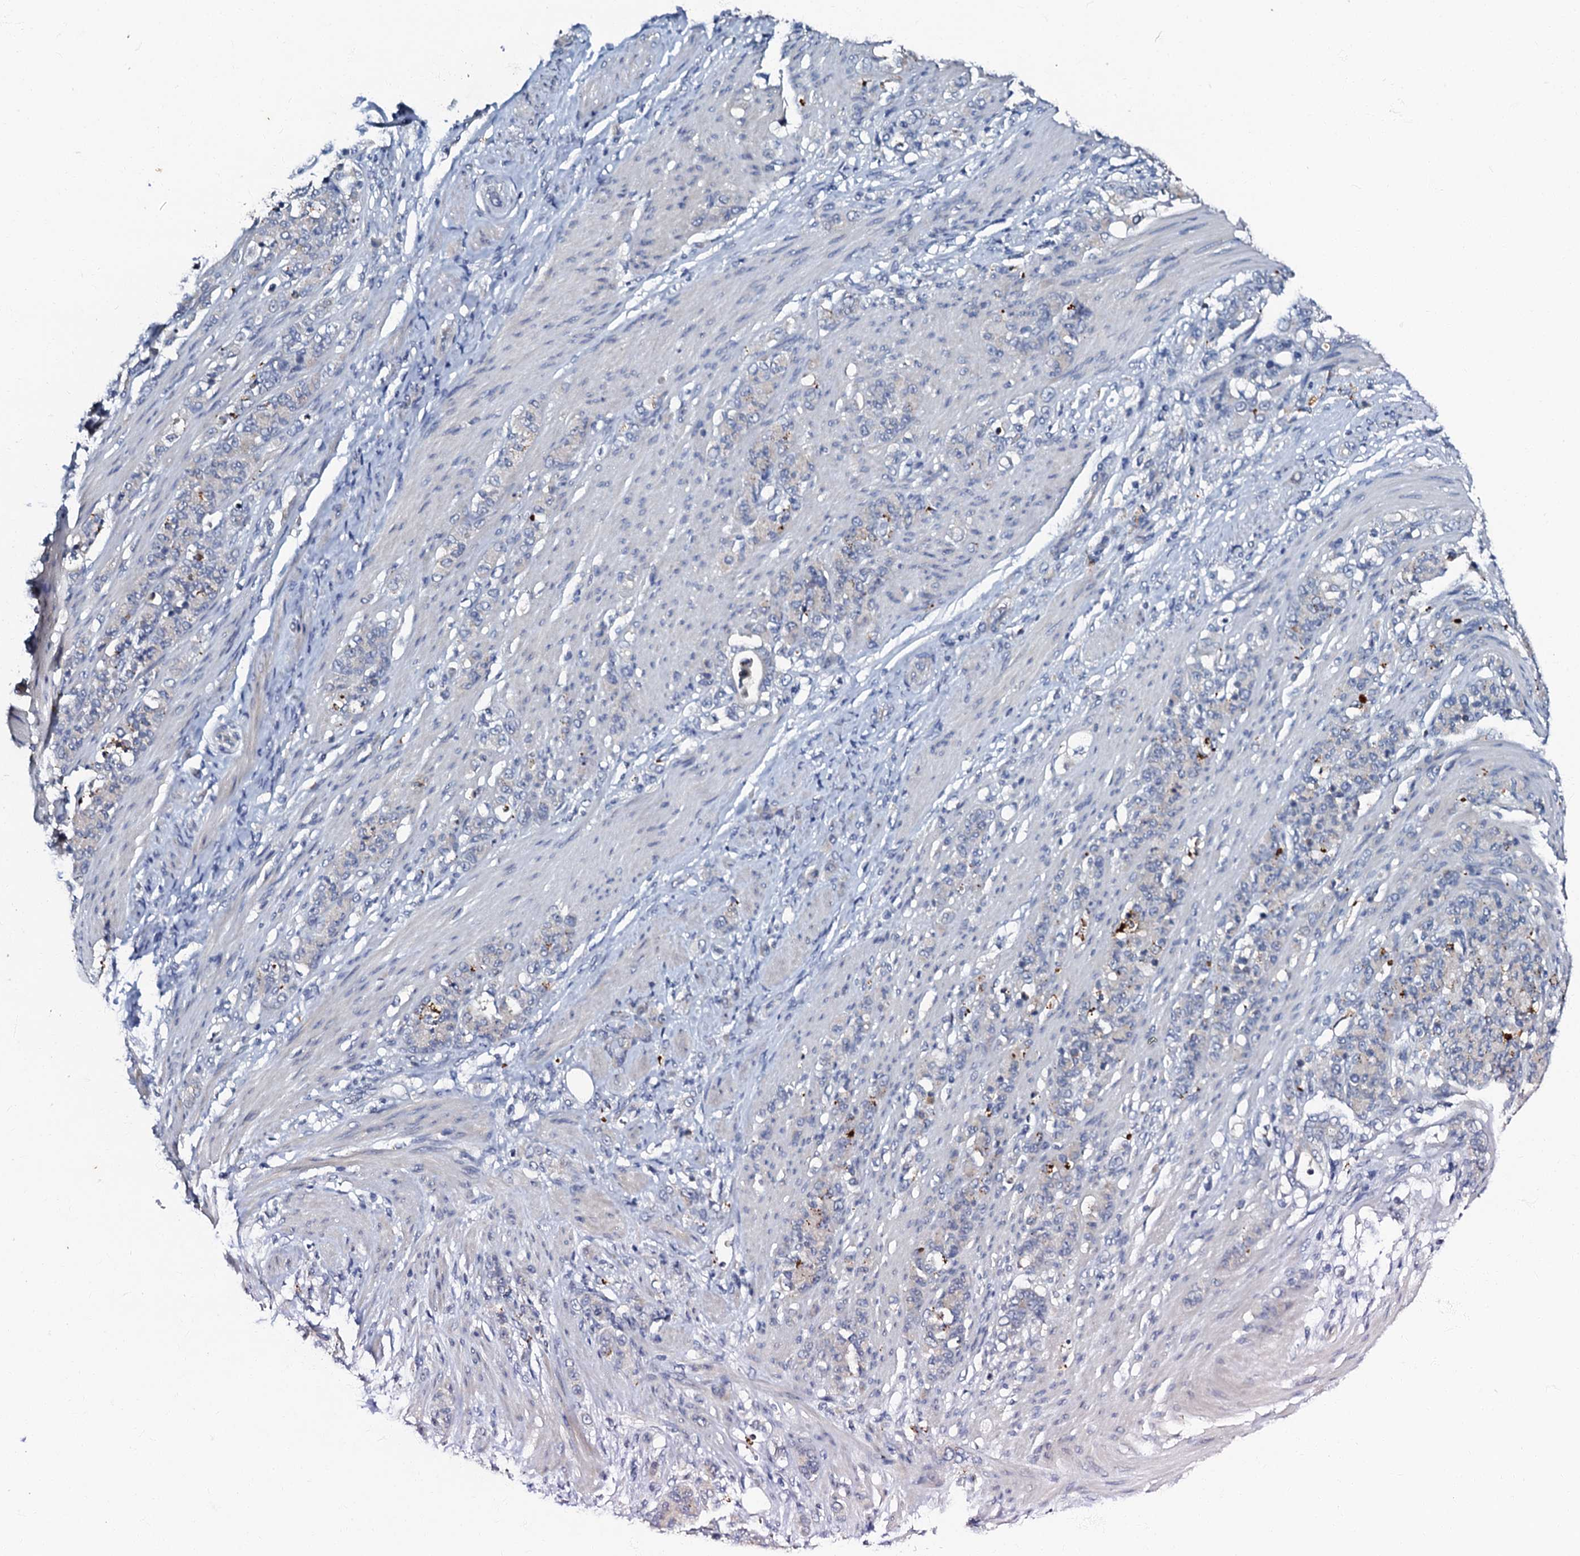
{"staining": {"intensity": "negative", "quantity": "none", "location": "none"}, "tissue": "stomach cancer", "cell_type": "Tumor cells", "image_type": "cancer", "snomed": [{"axis": "morphology", "description": "Adenocarcinoma, NOS"}, {"axis": "topography", "description": "Stomach"}], "caption": "The histopathology image demonstrates no staining of tumor cells in stomach cancer (adenocarcinoma).", "gene": "OLAH", "patient": {"sex": "female", "age": 79}}